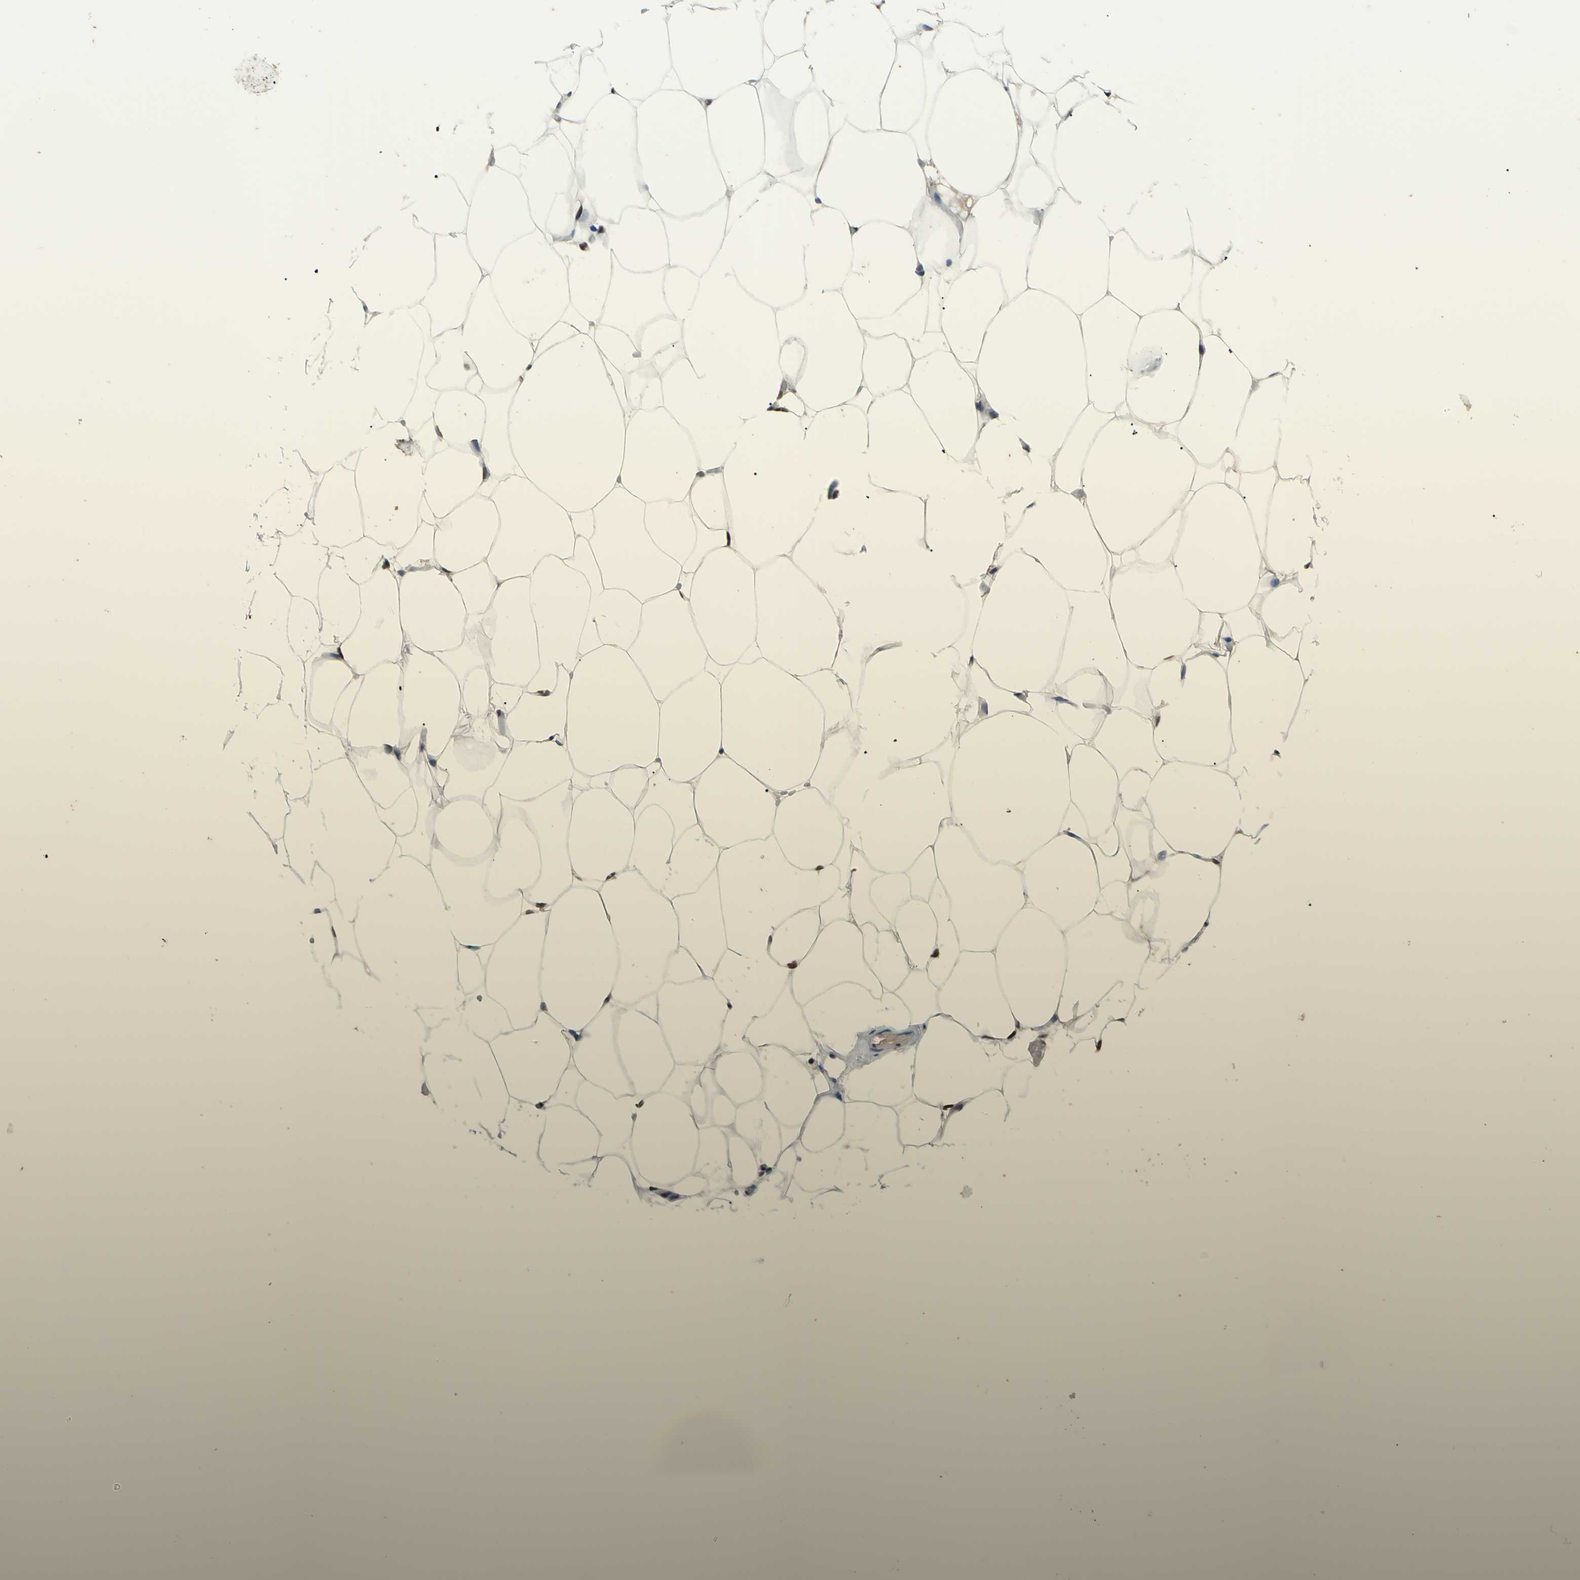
{"staining": {"intensity": "moderate", "quantity": "25%-75%", "location": "cytoplasmic/membranous,nuclear"}, "tissue": "adipose tissue", "cell_type": "Adipocytes", "image_type": "normal", "snomed": [{"axis": "morphology", "description": "Normal tissue, NOS"}, {"axis": "topography", "description": "Breast"}, {"axis": "topography", "description": "Adipose tissue"}], "caption": "Immunohistochemical staining of benign human adipose tissue reveals moderate cytoplasmic/membranous,nuclear protein positivity in approximately 25%-75% of adipocytes. (Brightfield microscopy of DAB IHC at high magnification).", "gene": "FKBP5", "patient": {"sex": "female", "age": 25}}